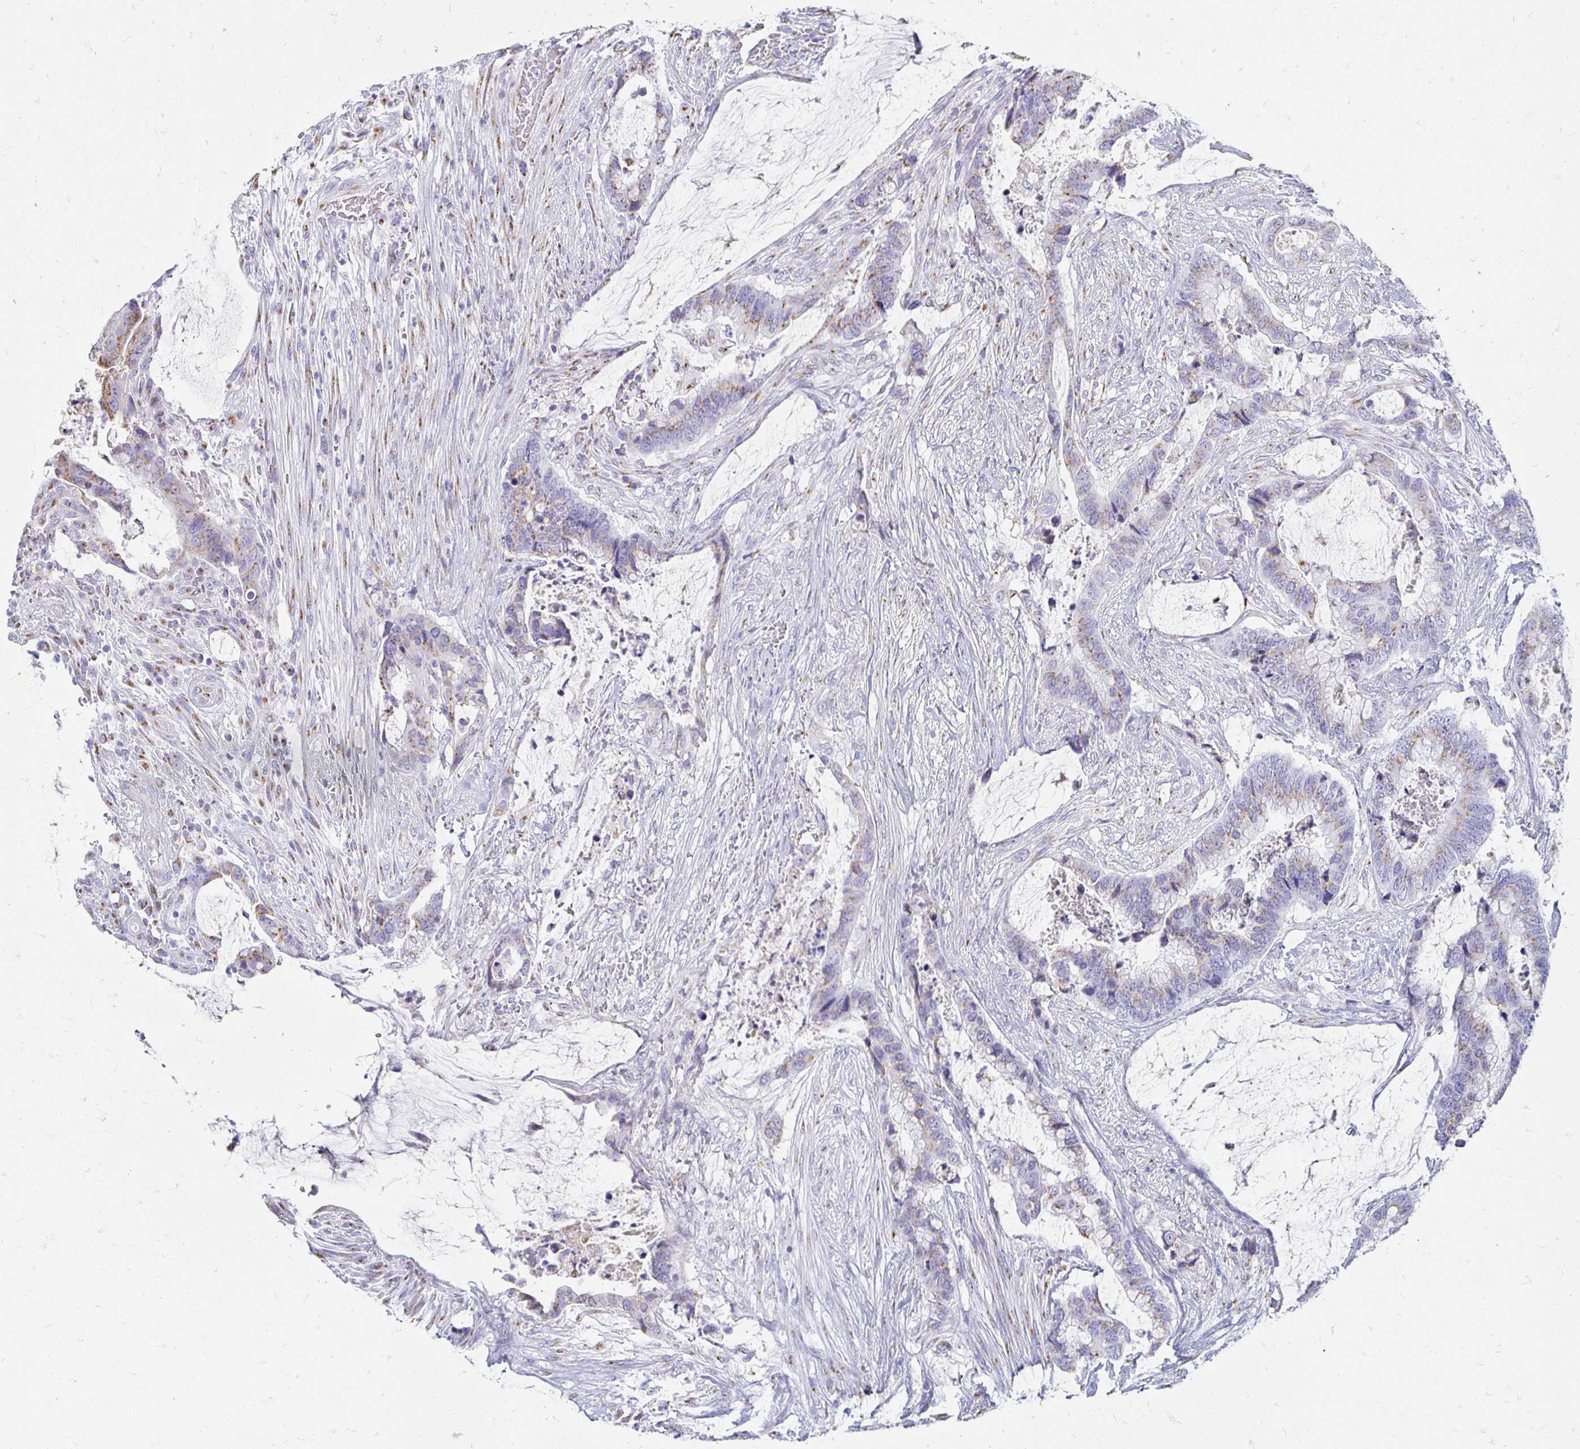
{"staining": {"intensity": "weak", "quantity": "25%-75%", "location": "cytoplasmic/membranous"}, "tissue": "colorectal cancer", "cell_type": "Tumor cells", "image_type": "cancer", "snomed": [{"axis": "morphology", "description": "Adenocarcinoma, NOS"}, {"axis": "topography", "description": "Rectum"}], "caption": "High-power microscopy captured an IHC histopathology image of adenocarcinoma (colorectal), revealing weak cytoplasmic/membranous staining in about 25%-75% of tumor cells.", "gene": "PAGE4", "patient": {"sex": "female", "age": 59}}